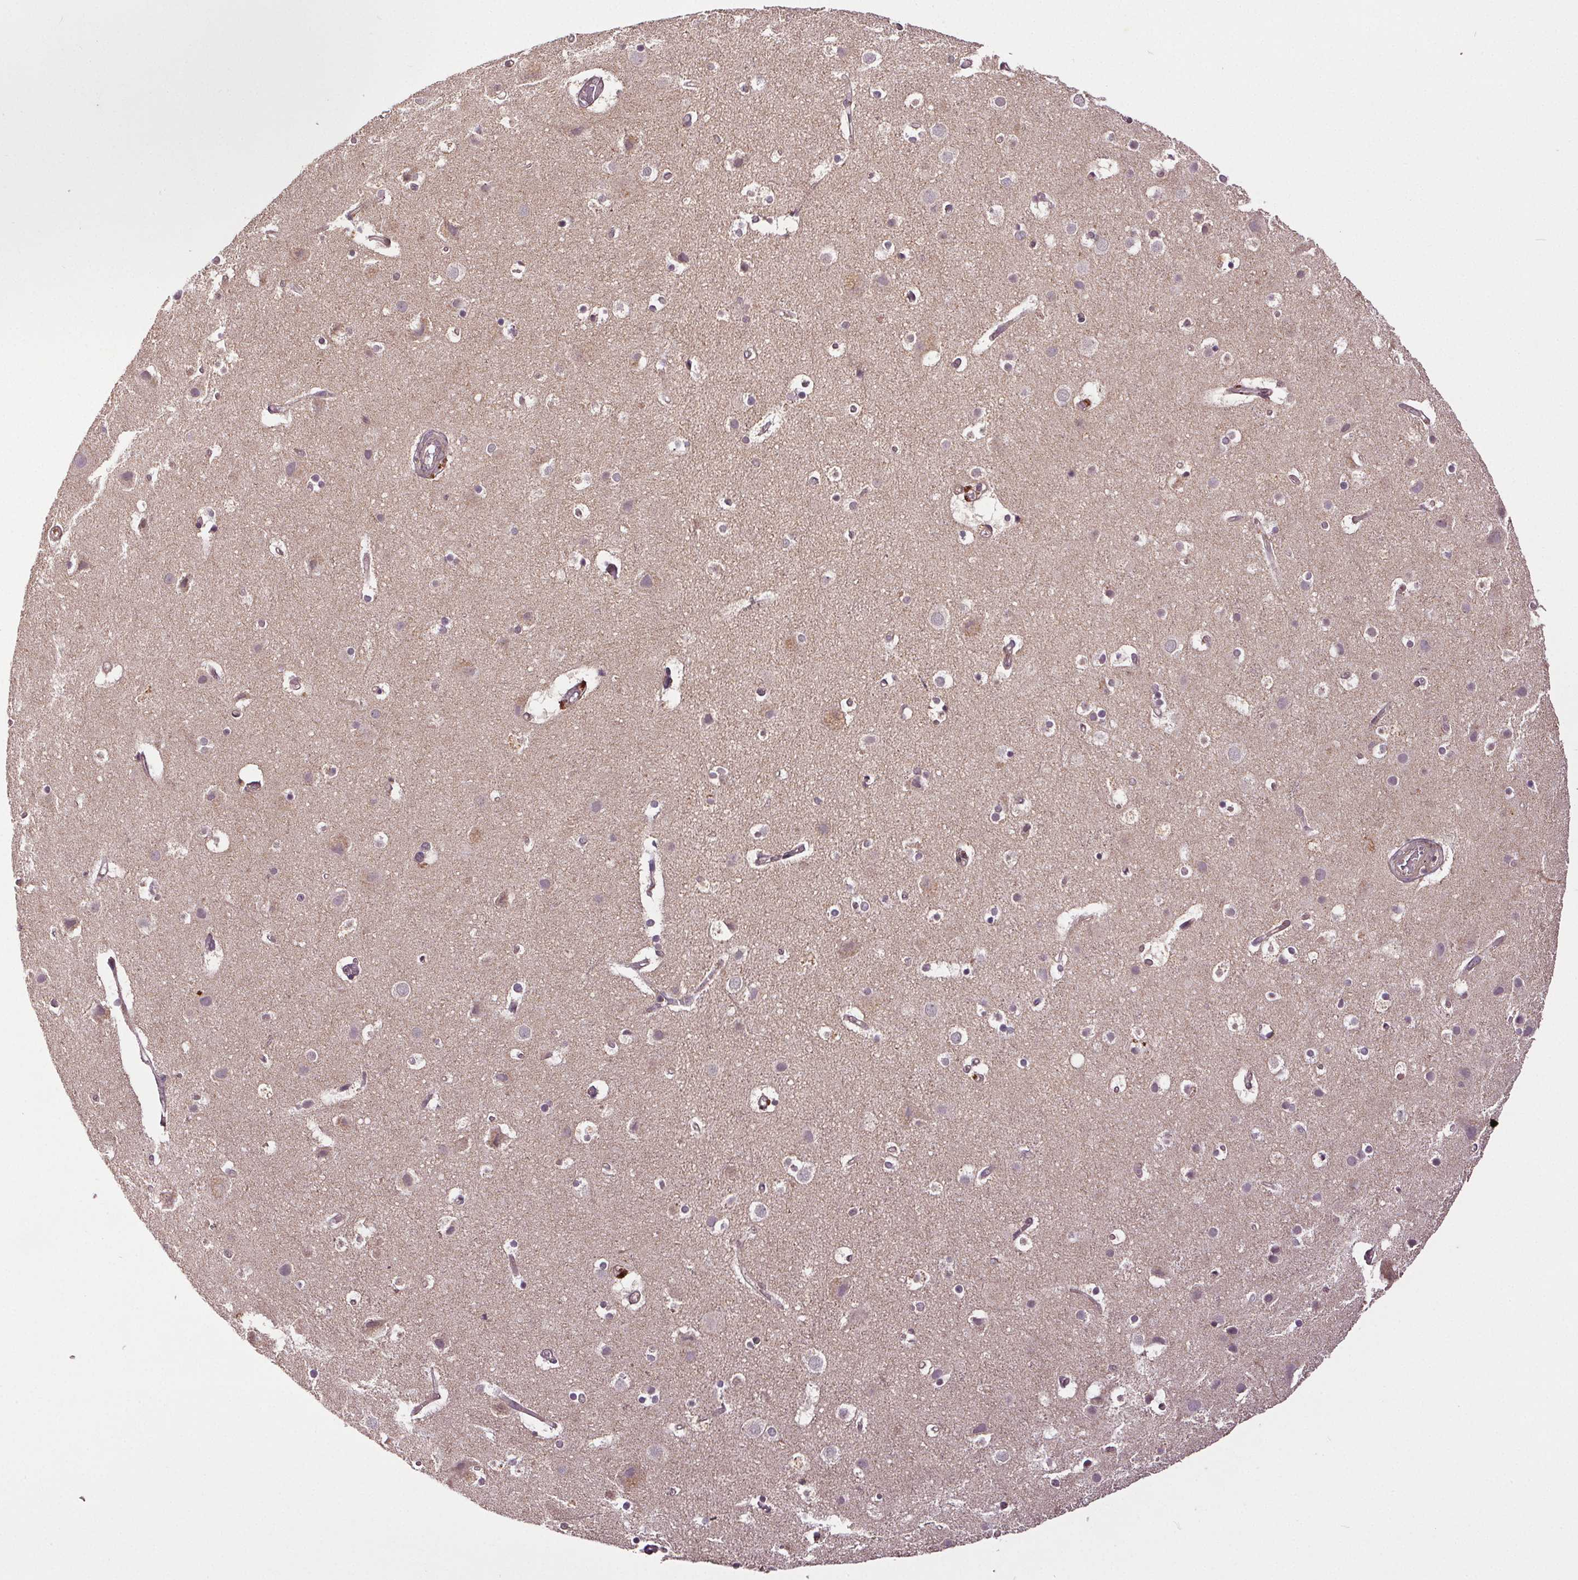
{"staining": {"intensity": "negative", "quantity": "none", "location": "none"}, "tissue": "cerebral cortex", "cell_type": "Endothelial cells", "image_type": "normal", "snomed": [{"axis": "morphology", "description": "Normal tissue, NOS"}, {"axis": "topography", "description": "Cerebral cortex"}], "caption": "Immunohistochemistry photomicrograph of benign cerebral cortex: human cerebral cortex stained with DAB (3,3'-diaminobenzidine) exhibits no significant protein positivity in endothelial cells.", "gene": "EPHB3", "patient": {"sex": "female", "age": 52}}